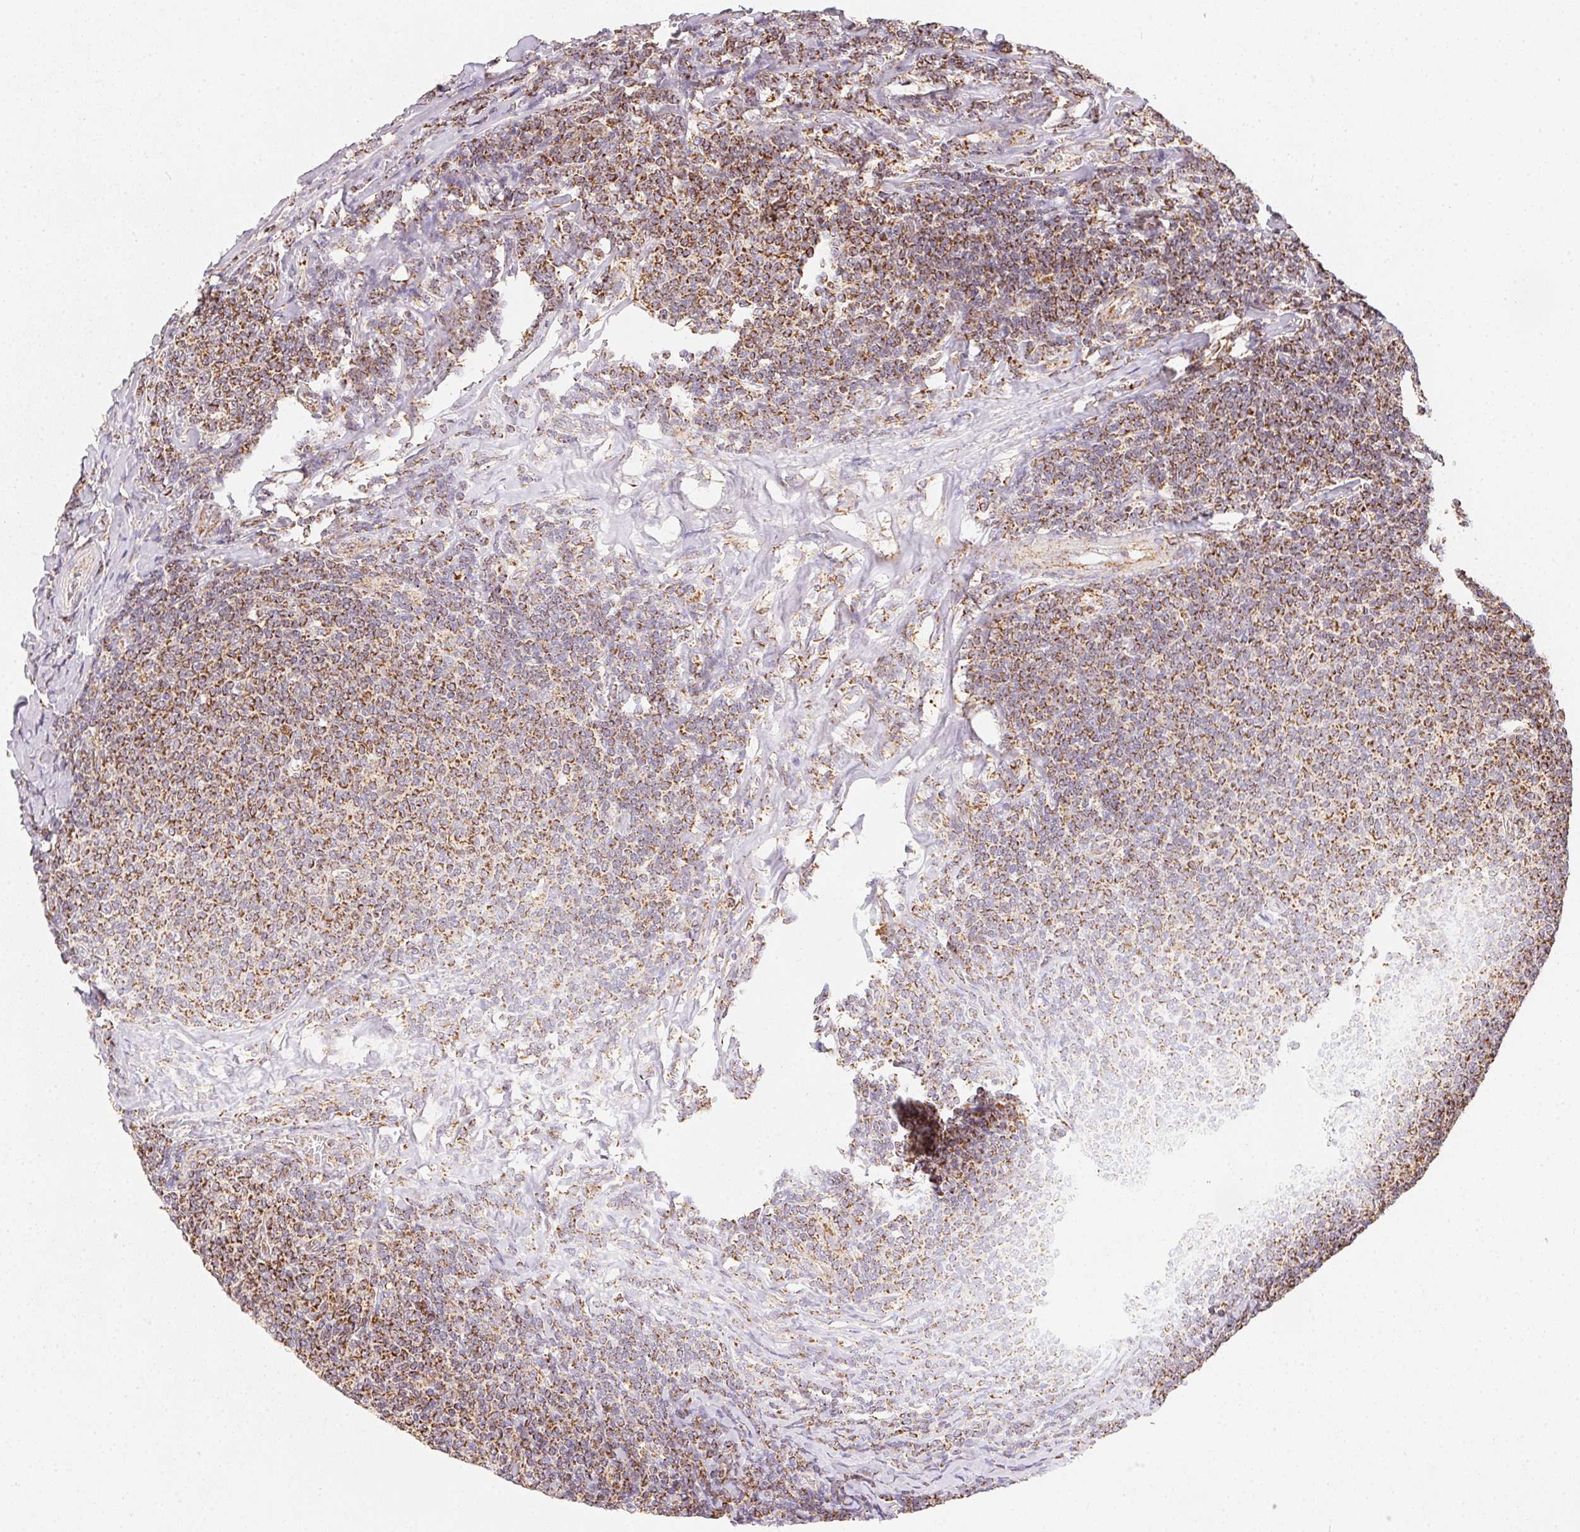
{"staining": {"intensity": "moderate", "quantity": ">75%", "location": "cytoplasmic/membranous"}, "tissue": "lymphoma", "cell_type": "Tumor cells", "image_type": "cancer", "snomed": [{"axis": "morphology", "description": "Malignant lymphoma, non-Hodgkin's type, Low grade"}, {"axis": "topography", "description": "Lymph node"}], "caption": "Human lymphoma stained with a protein marker exhibits moderate staining in tumor cells.", "gene": "NDUFS6", "patient": {"sex": "male", "age": 52}}